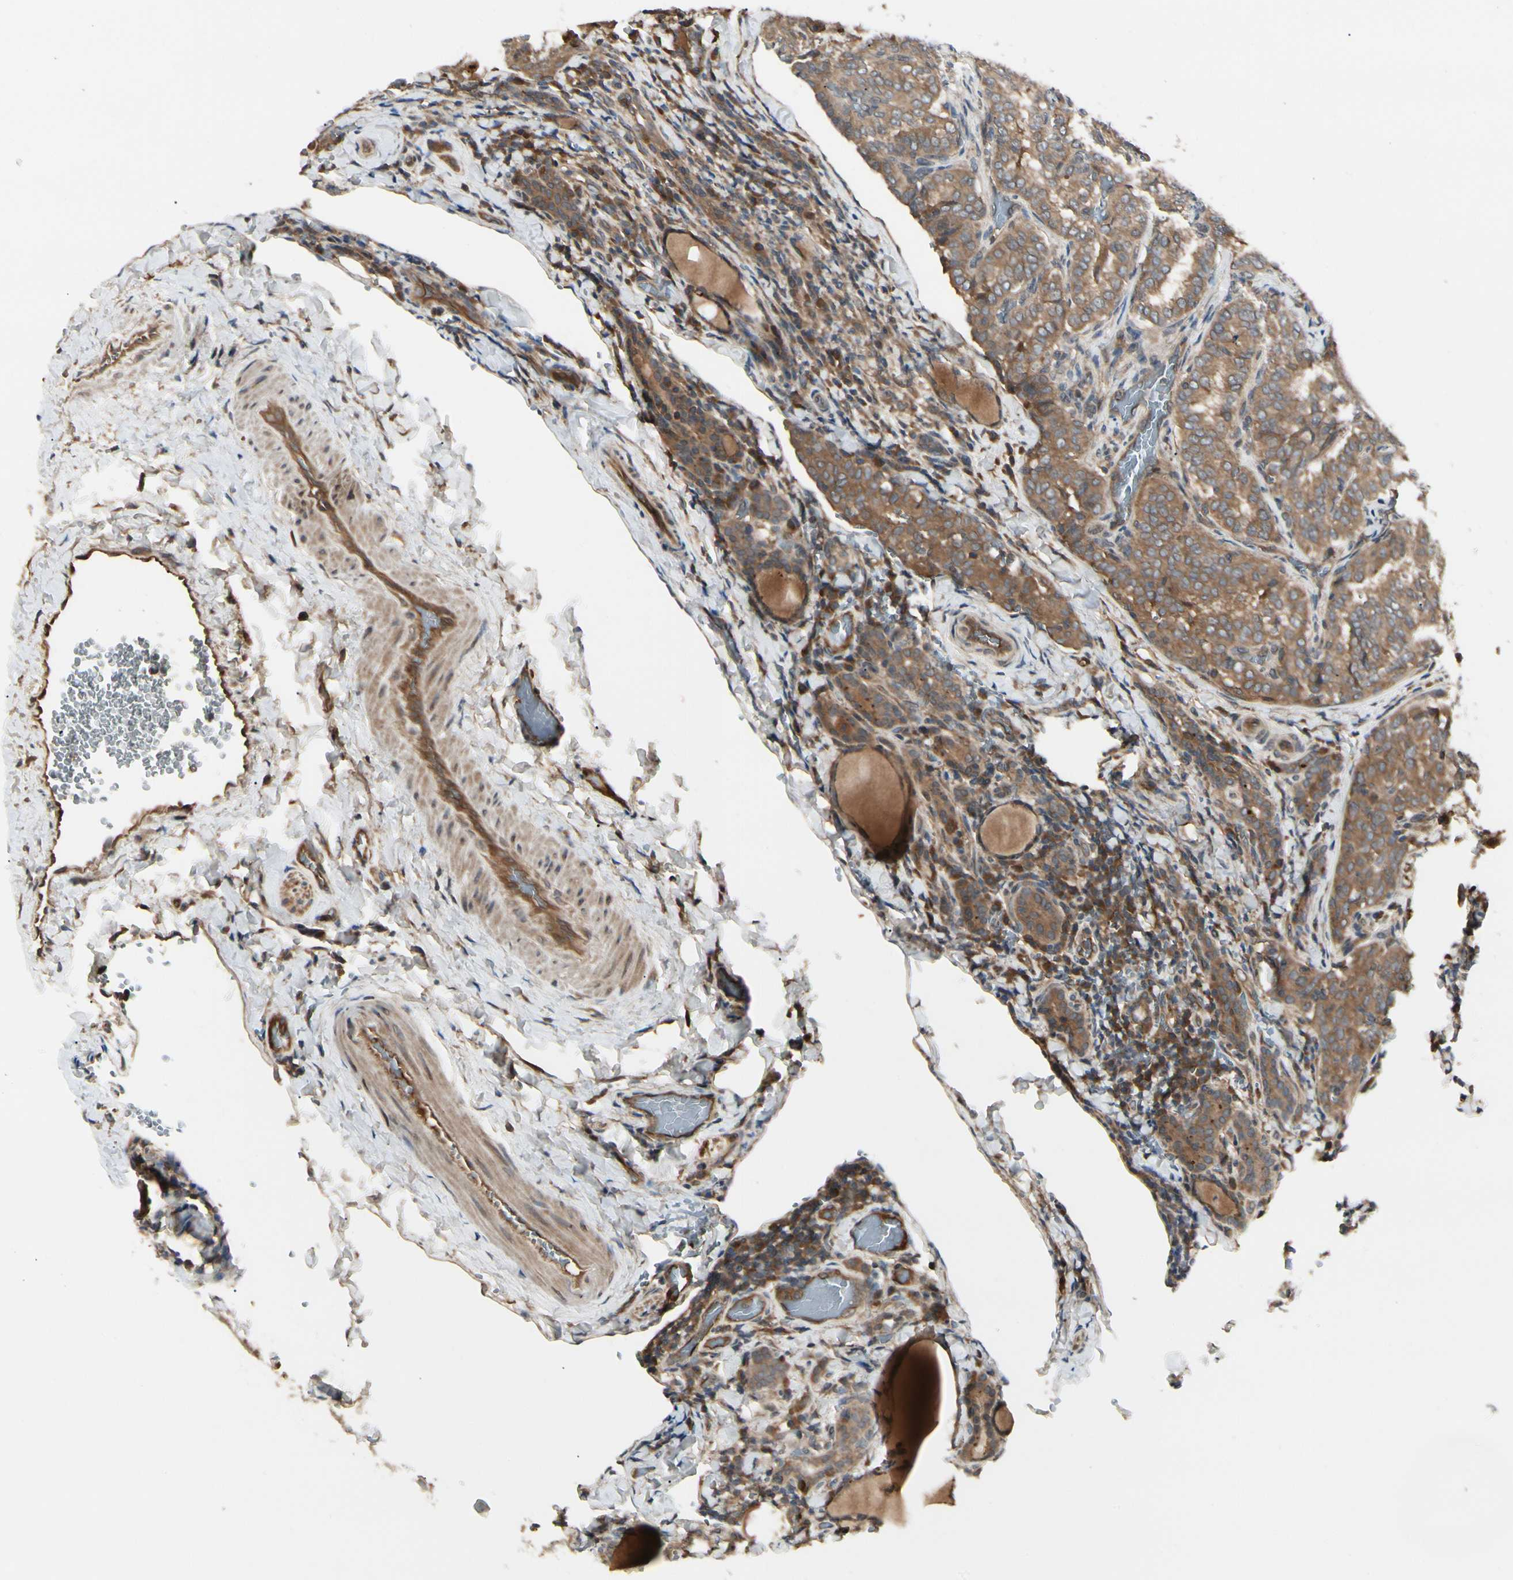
{"staining": {"intensity": "moderate", "quantity": ">75%", "location": "cytoplasmic/membranous"}, "tissue": "thyroid cancer", "cell_type": "Tumor cells", "image_type": "cancer", "snomed": [{"axis": "morphology", "description": "Normal tissue, NOS"}, {"axis": "morphology", "description": "Papillary adenocarcinoma, NOS"}, {"axis": "topography", "description": "Thyroid gland"}], "caption": "Tumor cells display moderate cytoplasmic/membranous expression in approximately >75% of cells in thyroid papillary adenocarcinoma.", "gene": "RNF14", "patient": {"sex": "female", "age": 30}}